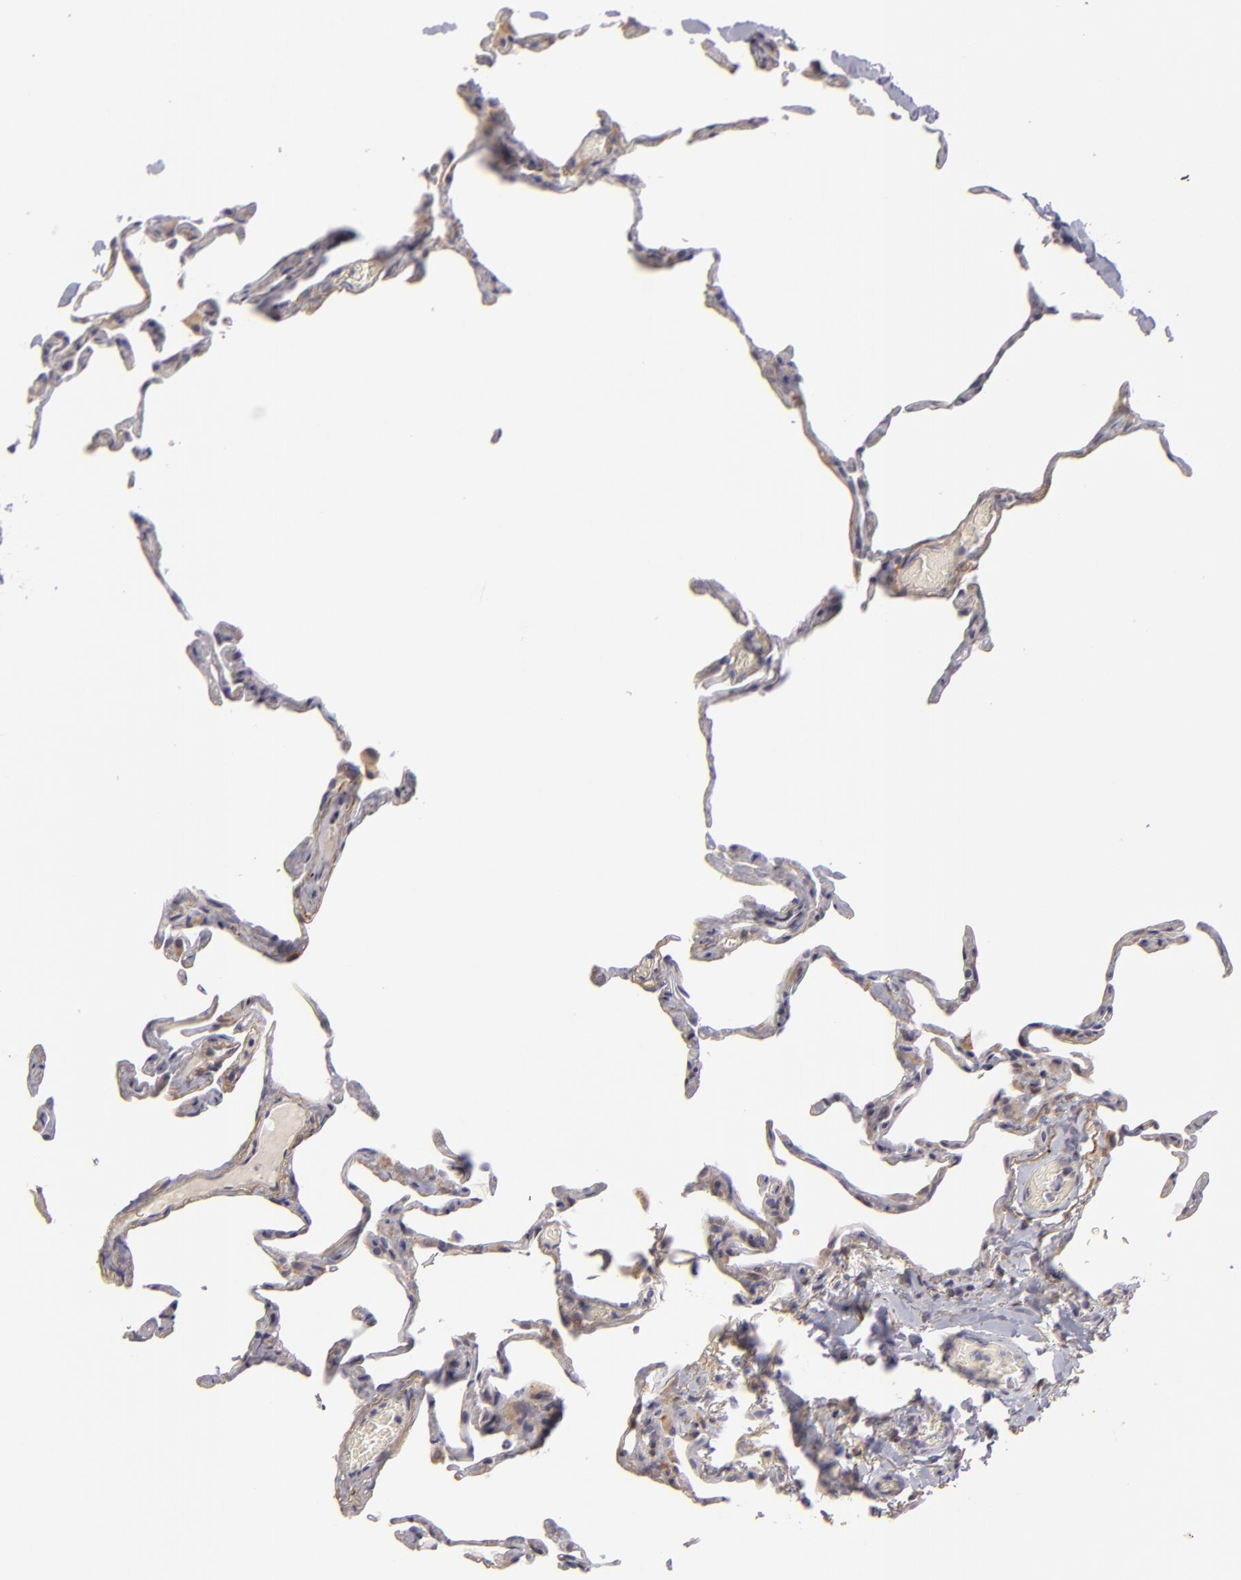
{"staining": {"intensity": "negative", "quantity": "none", "location": "none"}, "tissue": "lung", "cell_type": "Alveolar cells", "image_type": "normal", "snomed": [{"axis": "morphology", "description": "Normal tissue, NOS"}, {"axis": "topography", "description": "Lung"}], "caption": "Immunohistochemical staining of normal human lung exhibits no significant positivity in alveolar cells. The staining was performed using DAB (3,3'-diaminobenzidine) to visualize the protein expression in brown, while the nuclei were stained in blue with hematoxylin (Magnification: 20x).", "gene": "EFS", "patient": {"sex": "female", "age": 75}}